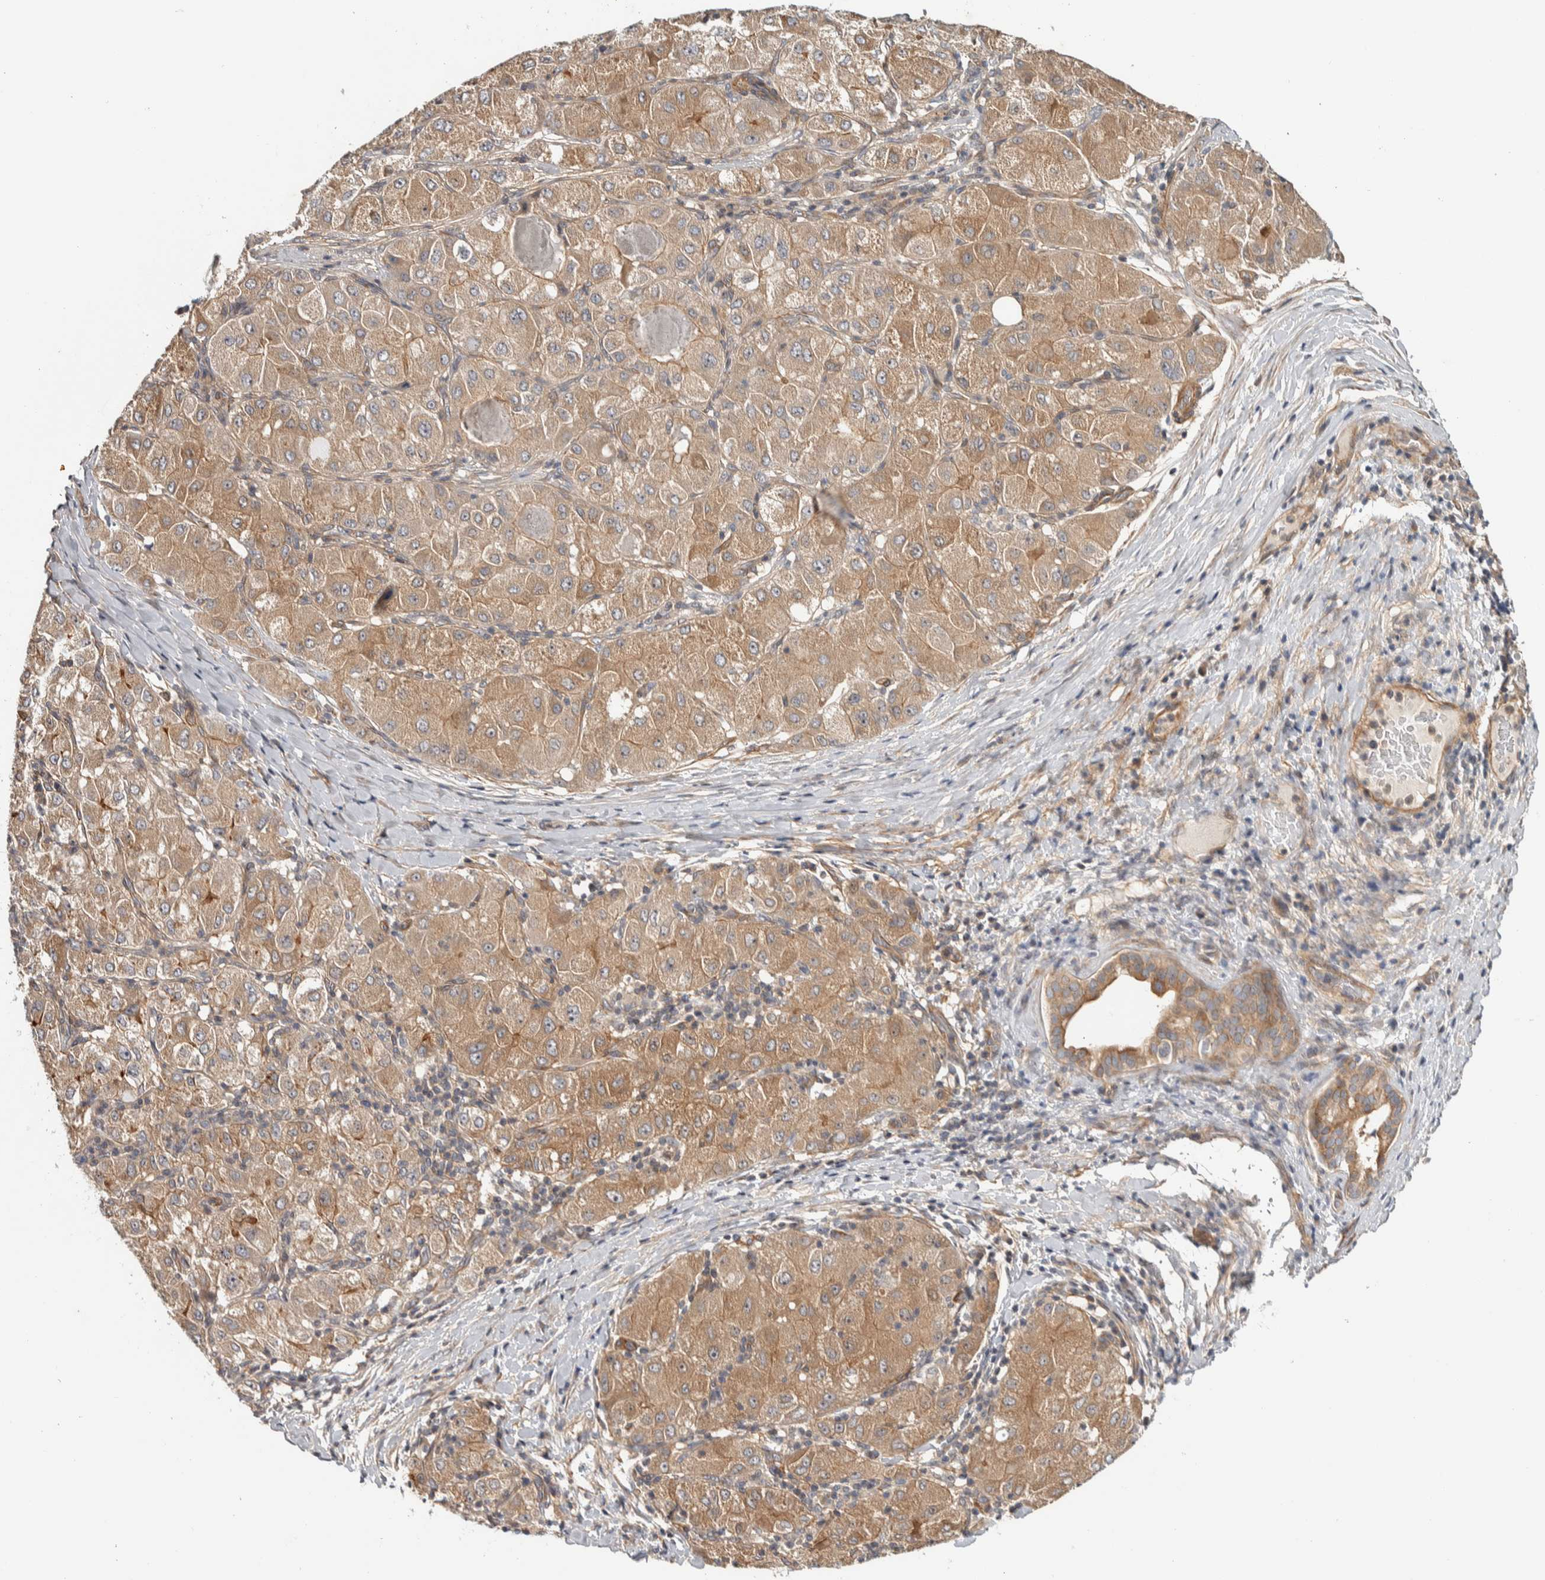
{"staining": {"intensity": "moderate", "quantity": ">75%", "location": "cytoplasmic/membranous"}, "tissue": "liver cancer", "cell_type": "Tumor cells", "image_type": "cancer", "snomed": [{"axis": "morphology", "description": "Carcinoma, Hepatocellular, NOS"}, {"axis": "topography", "description": "Liver"}], "caption": "A micrograph showing moderate cytoplasmic/membranous expression in about >75% of tumor cells in liver cancer (hepatocellular carcinoma), as visualized by brown immunohistochemical staining.", "gene": "CHMP4C", "patient": {"sex": "male", "age": 80}}